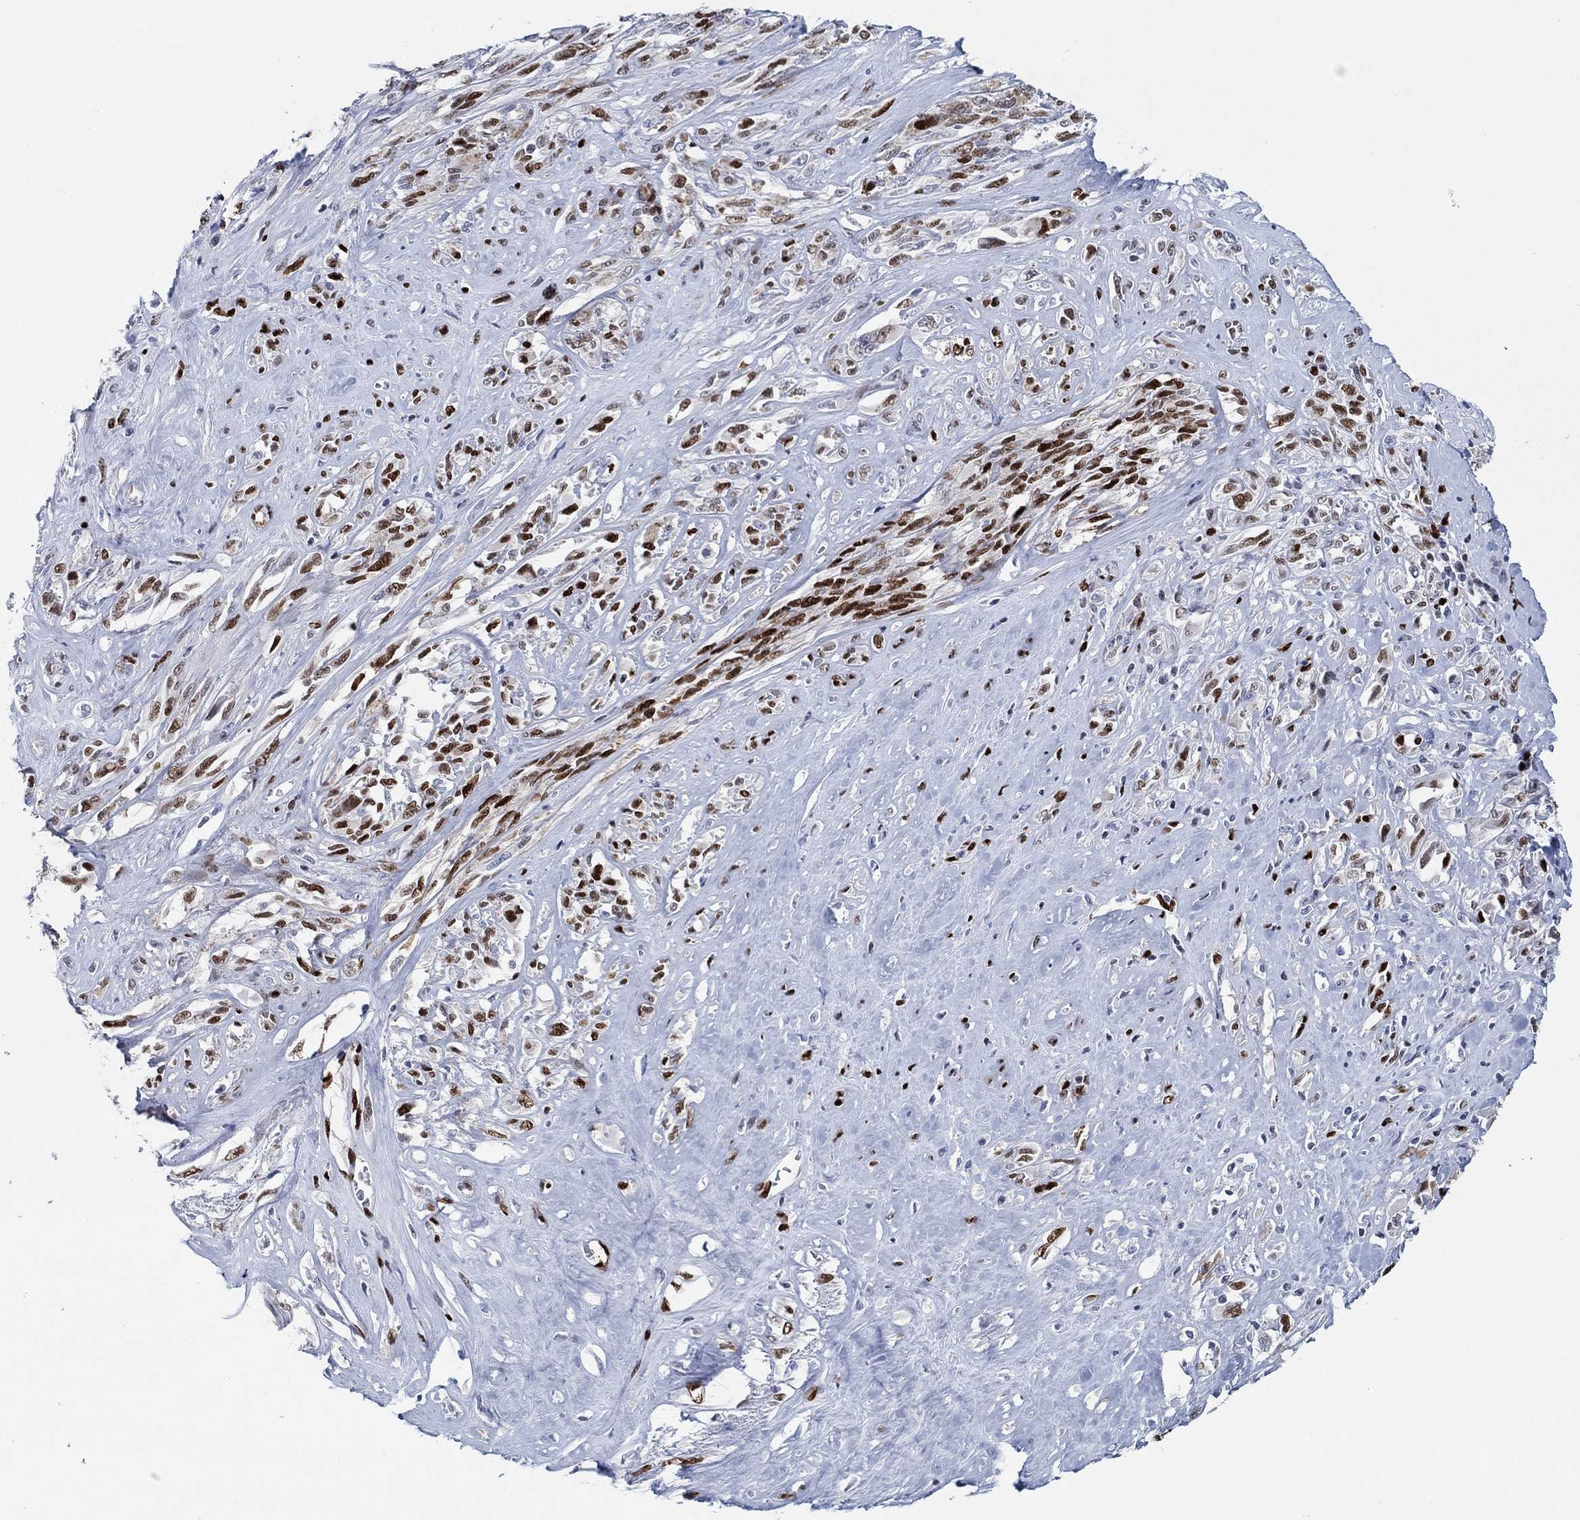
{"staining": {"intensity": "strong", "quantity": ">75%", "location": "nuclear"}, "tissue": "melanoma", "cell_type": "Tumor cells", "image_type": "cancer", "snomed": [{"axis": "morphology", "description": "Malignant melanoma, NOS"}, {"axis": "topography", "description": "Skin"}], "caption": "Melanoma tissue exhibits strong nuclear staining in about >75% of tumor cells", "gene": "ZEB1", "patient": {"sex": "female", "age": 91}}